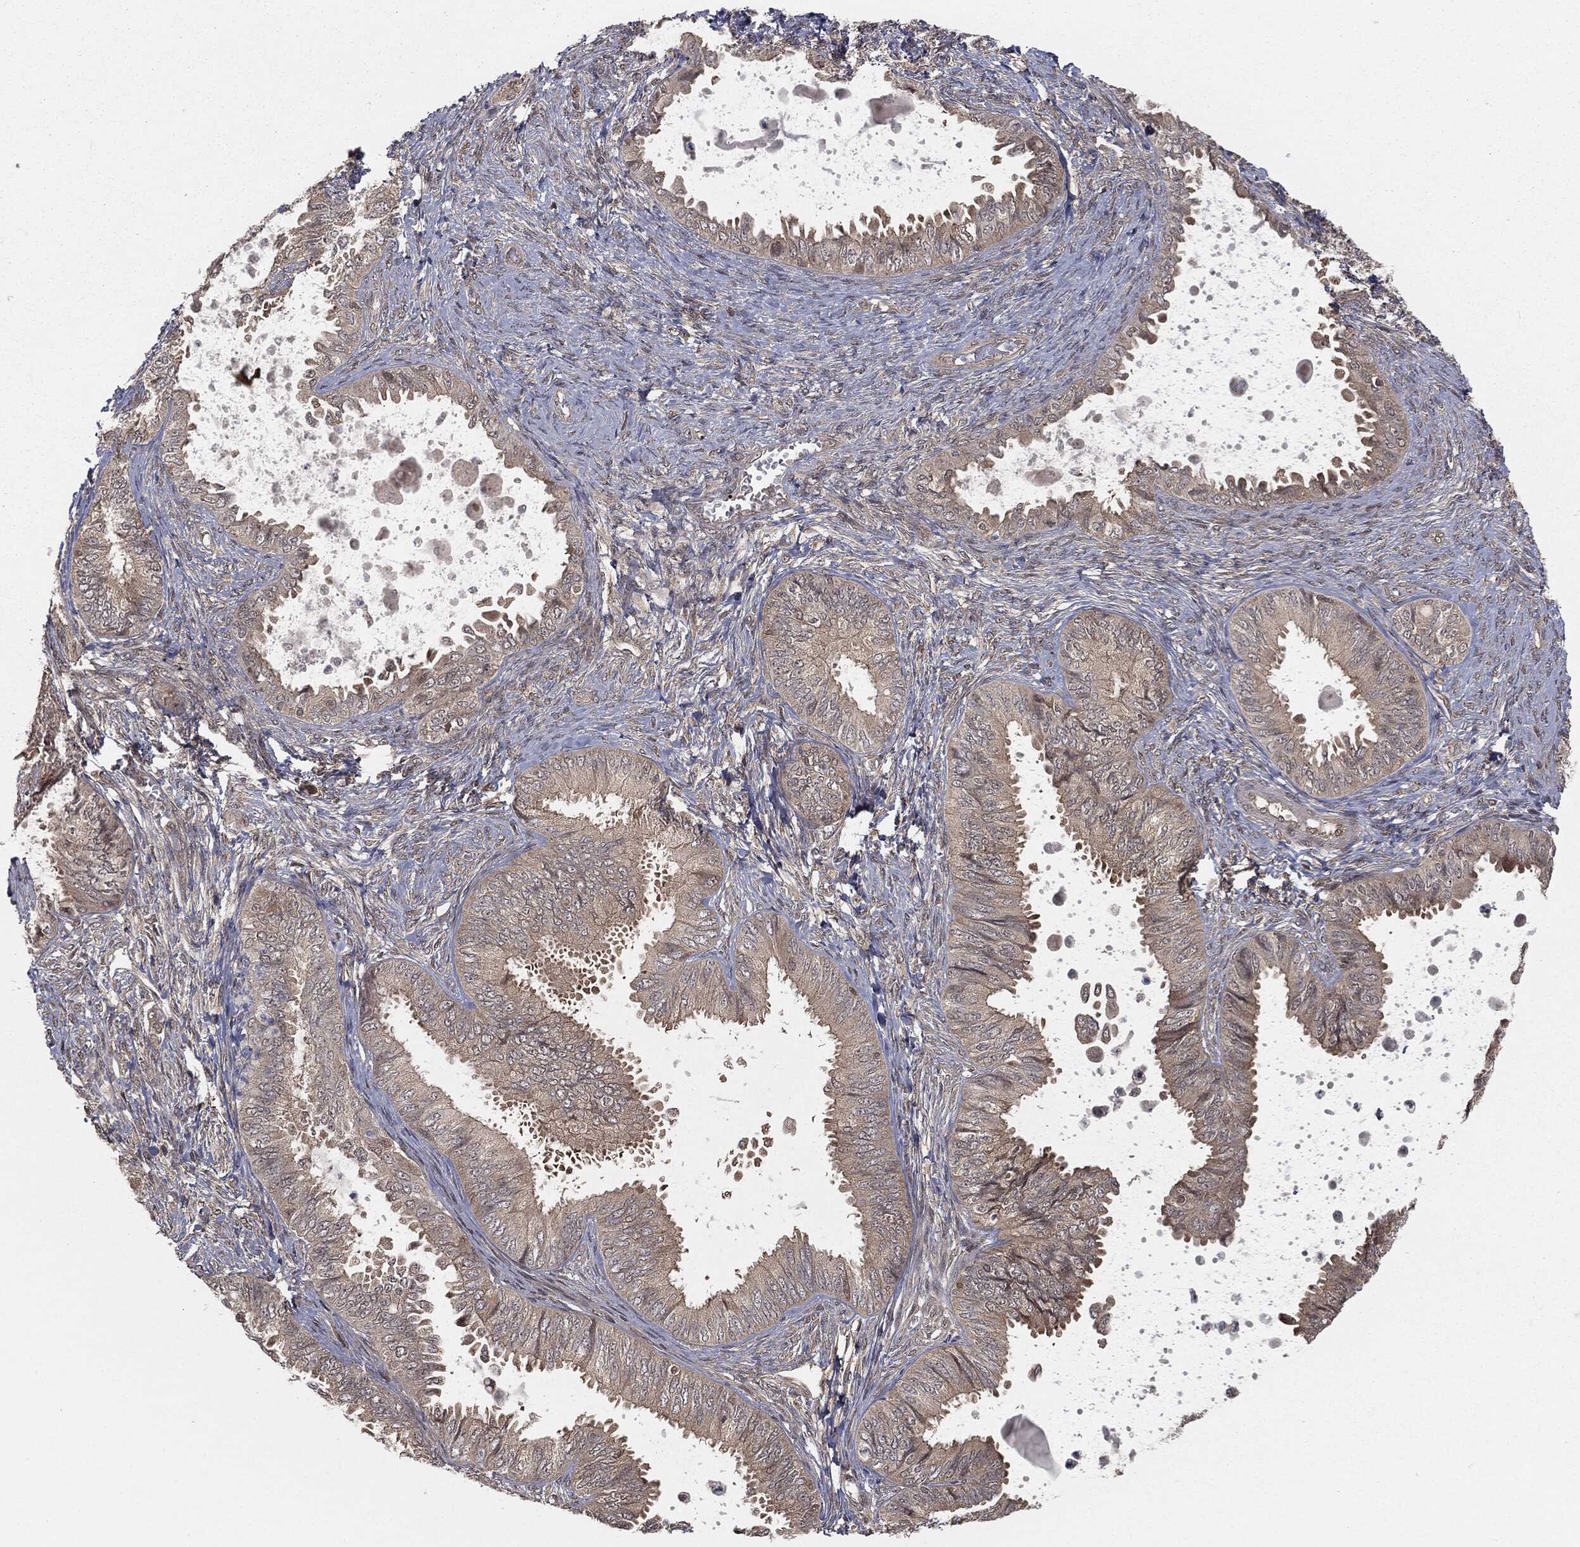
{"staining": {"intensity": "negative", "quantity": "none", "location": "none"}, "tissue": "ovarian cancer", "cell_type": "Tumor cells", "image_type": "cancer", "snomed": [{"axis": "morphology", "description": "Carcinoma, endometroid"}, {"axis": "topography", "description": "Ovary"}], "caption": "A high-resolution micrograph shows immunohistochemistry (IHC) staining of endometroid carcinoma (ovarian), which shows no significant positivity in tumor cells.", "gene": "FBXO7", "patient": {"sex": "female", "age": 70}}